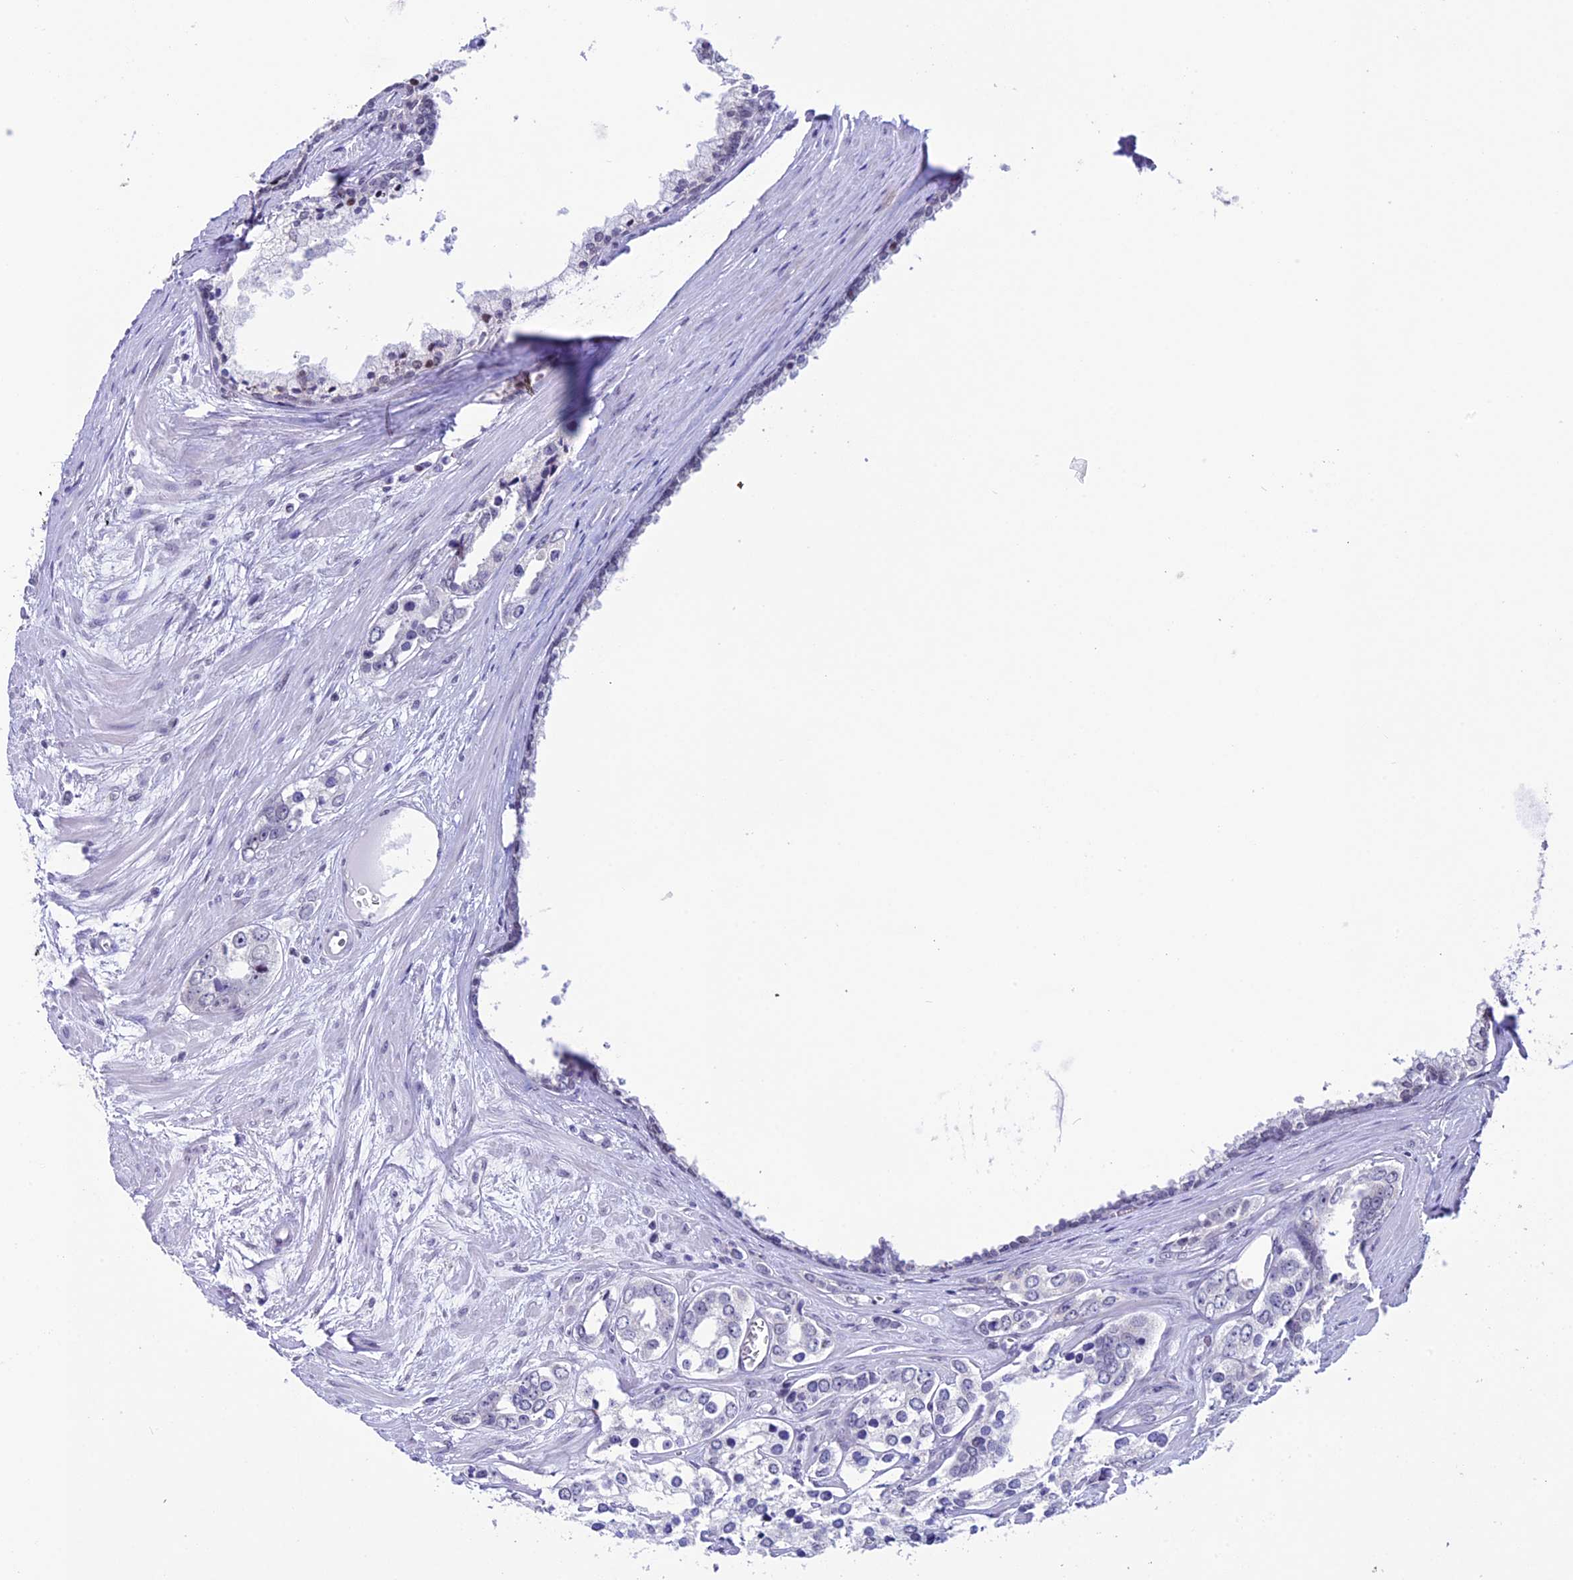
{"staining": {"intensity": "negative", "quantity": "none", "location": "none"}, "tissue": "prostate cancer", "cell_type": "Tumor cells", "image_type": "cancer", "snomed": [{"axis": "morphology", "description": "Adenocarcinoma, High grade"}, {"axis": "topography", "description": "Prostate"}], "caption": "This is an IHC photomicrograph of prostate cancer (high-grade adenocarcinoma). There is no expression in tumor cells.", "gene": "TMEM171", "patient": {"sex": "male", "age": 66}}